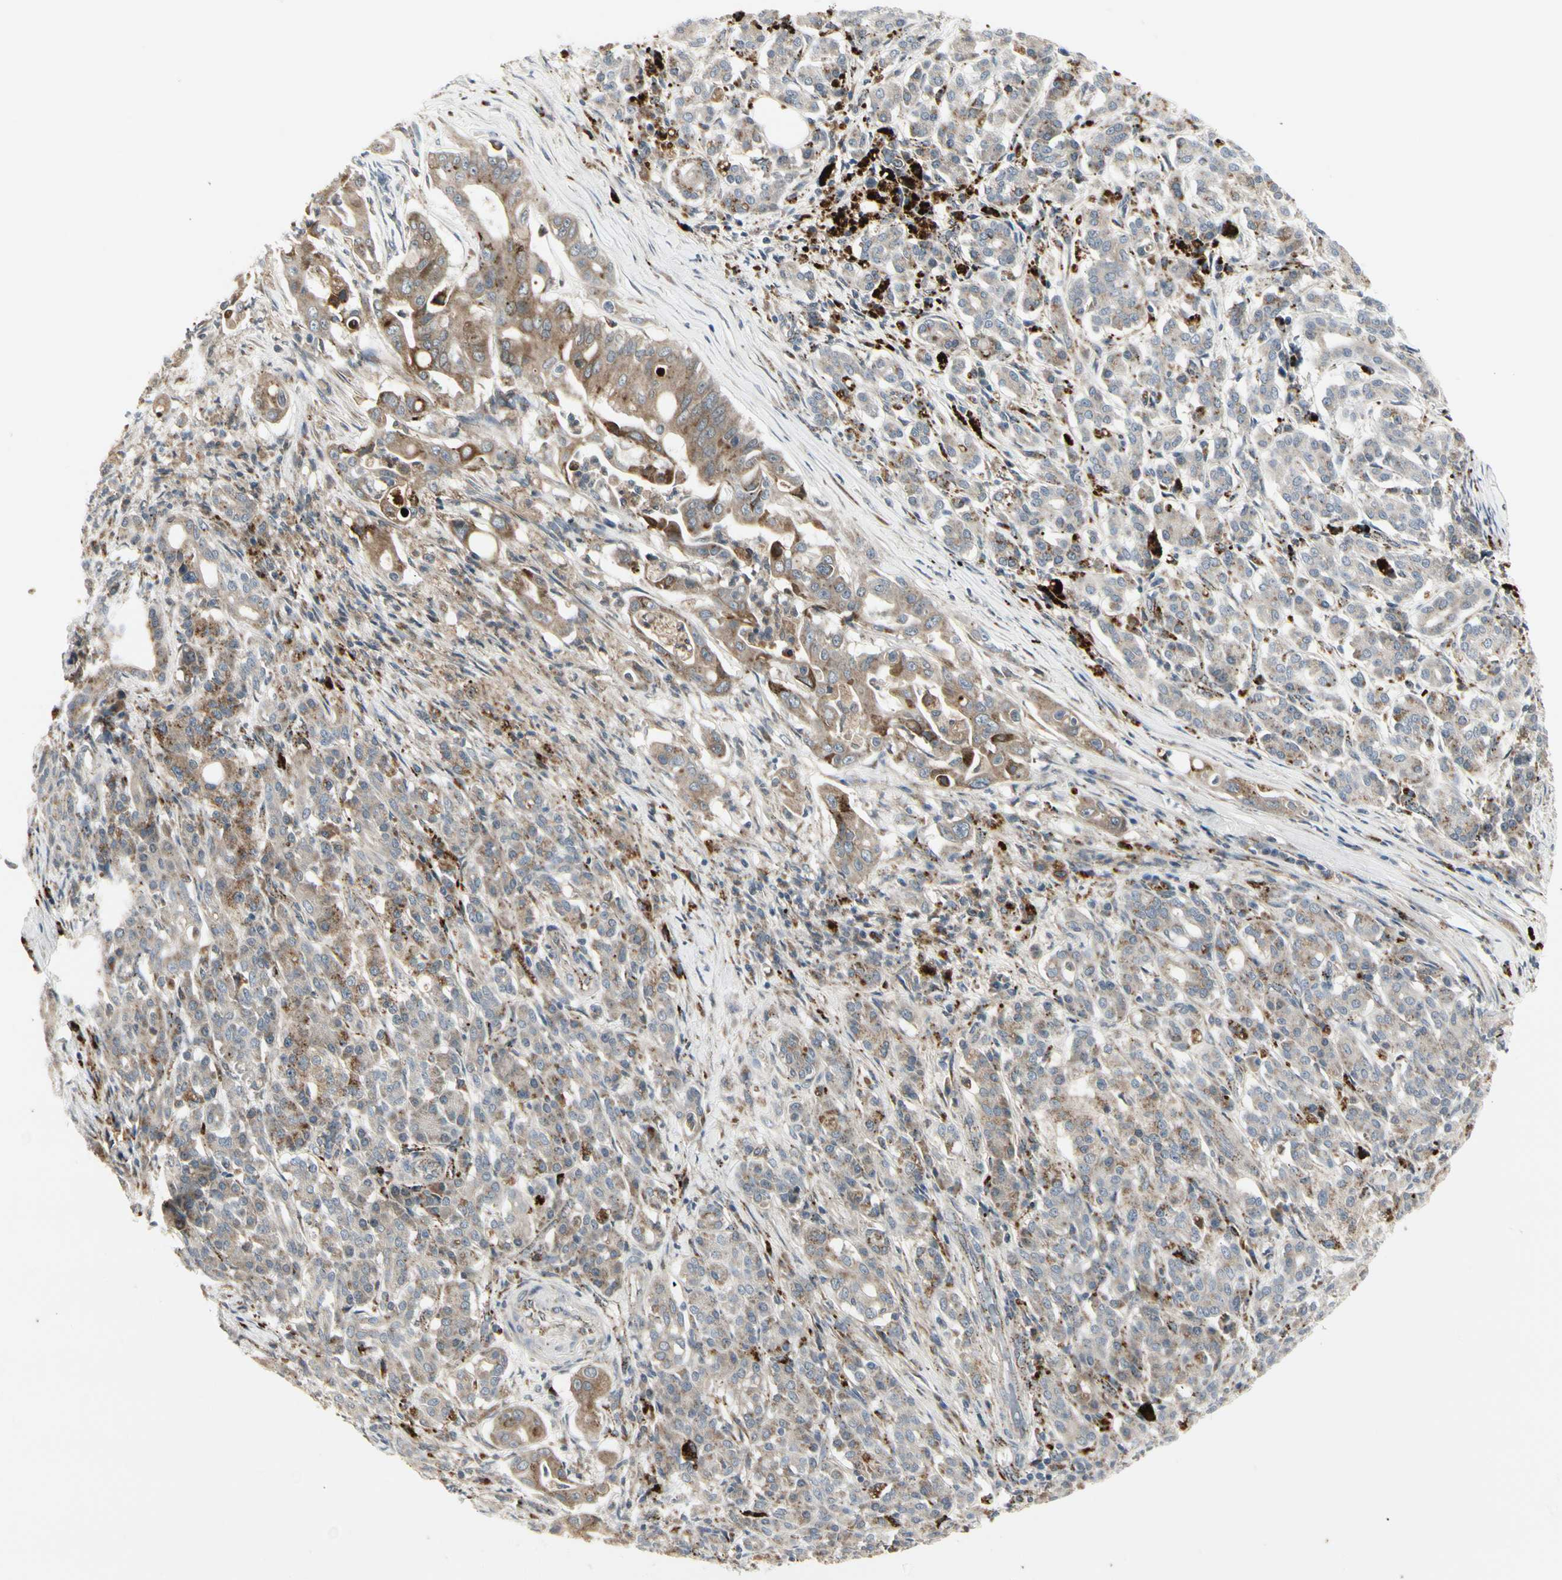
{"staining": {"intensity": "weak", "quantity": ">75%", "location": "cytoplasmic/membranous"}, "tissue": "pancreatic cancer", "cell_type": "Tumor cells", "image_type": "cancer", "snomed": [{"axis": "morphology", "description": "Normal tissue, NOS"}, {"axis": "topography", "description": "Pancreas"}], "caption": "The photomicrograph reveals immunohistochemical staining of pancreatic cancer. There is weak cytoplasmic/membranous staining is present in about >75% of tumor cells. The staining was performed using DAB (3,3'-diaminobenzidine) to visualize the protein expression in brown, while the nuclei were stained in blue with hematoxylin (Magnification: 20x).", "gene": "GRN", "patient": {"sex": "male", "age": 42}}